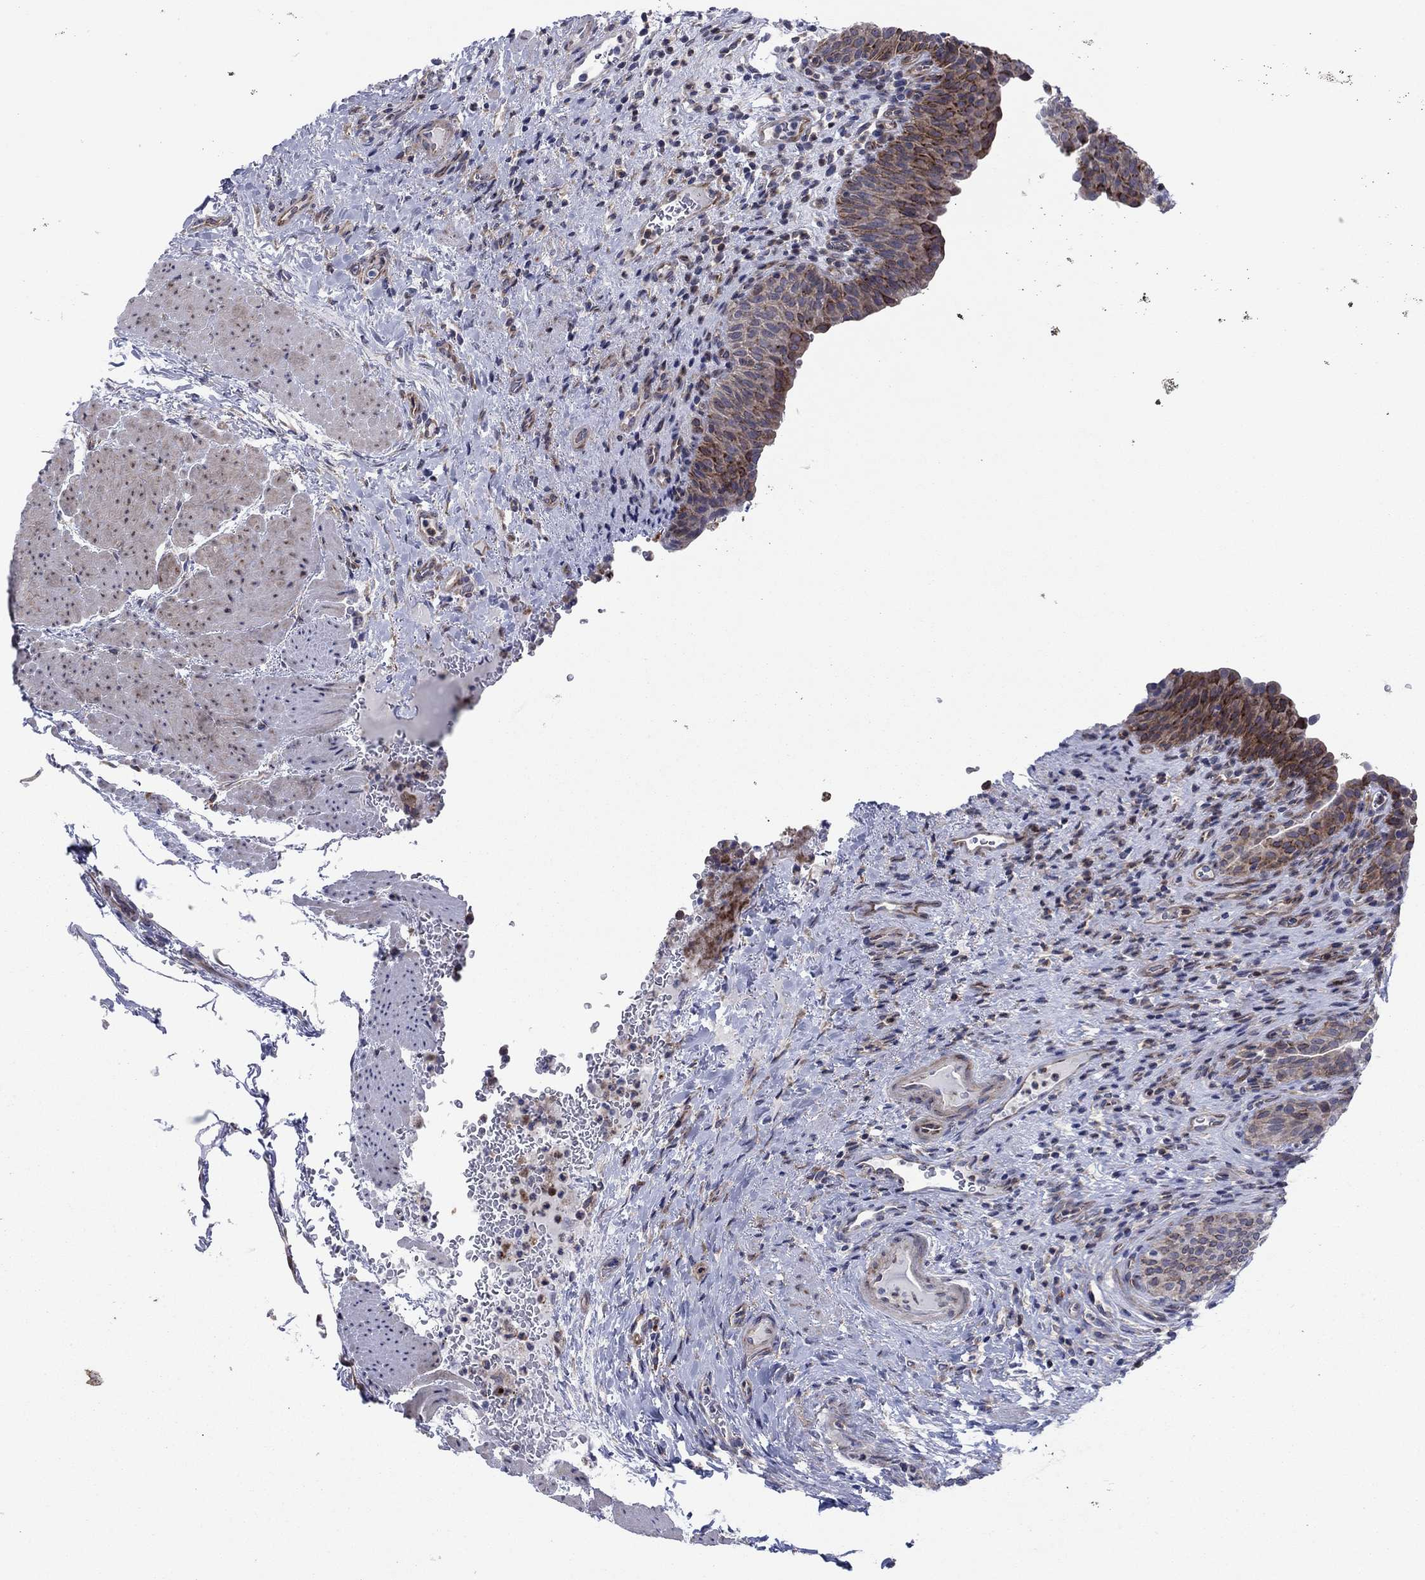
{"staining": {"intensity": "moderate", "quantity": "25%-75%", "location": "cytoplasmic/membranous"}, "tissue": "urinary bladder", "cell_type": "Urothelial cells", "image_type": "normal", "snomed": [{"axis": "morphology", "description": "Normal tissue, NOS"}, {"axis": "topography", "description": "Urinary bladder"}], "caption": "This is an image of immunohistochemistry staining of unremarkable urinary bladder, which shows moderate expression in the cytoplasmic/membranous of urothelial cells.", "gene": "GPR155", "patient": {"sex": "male", "age": 66}}